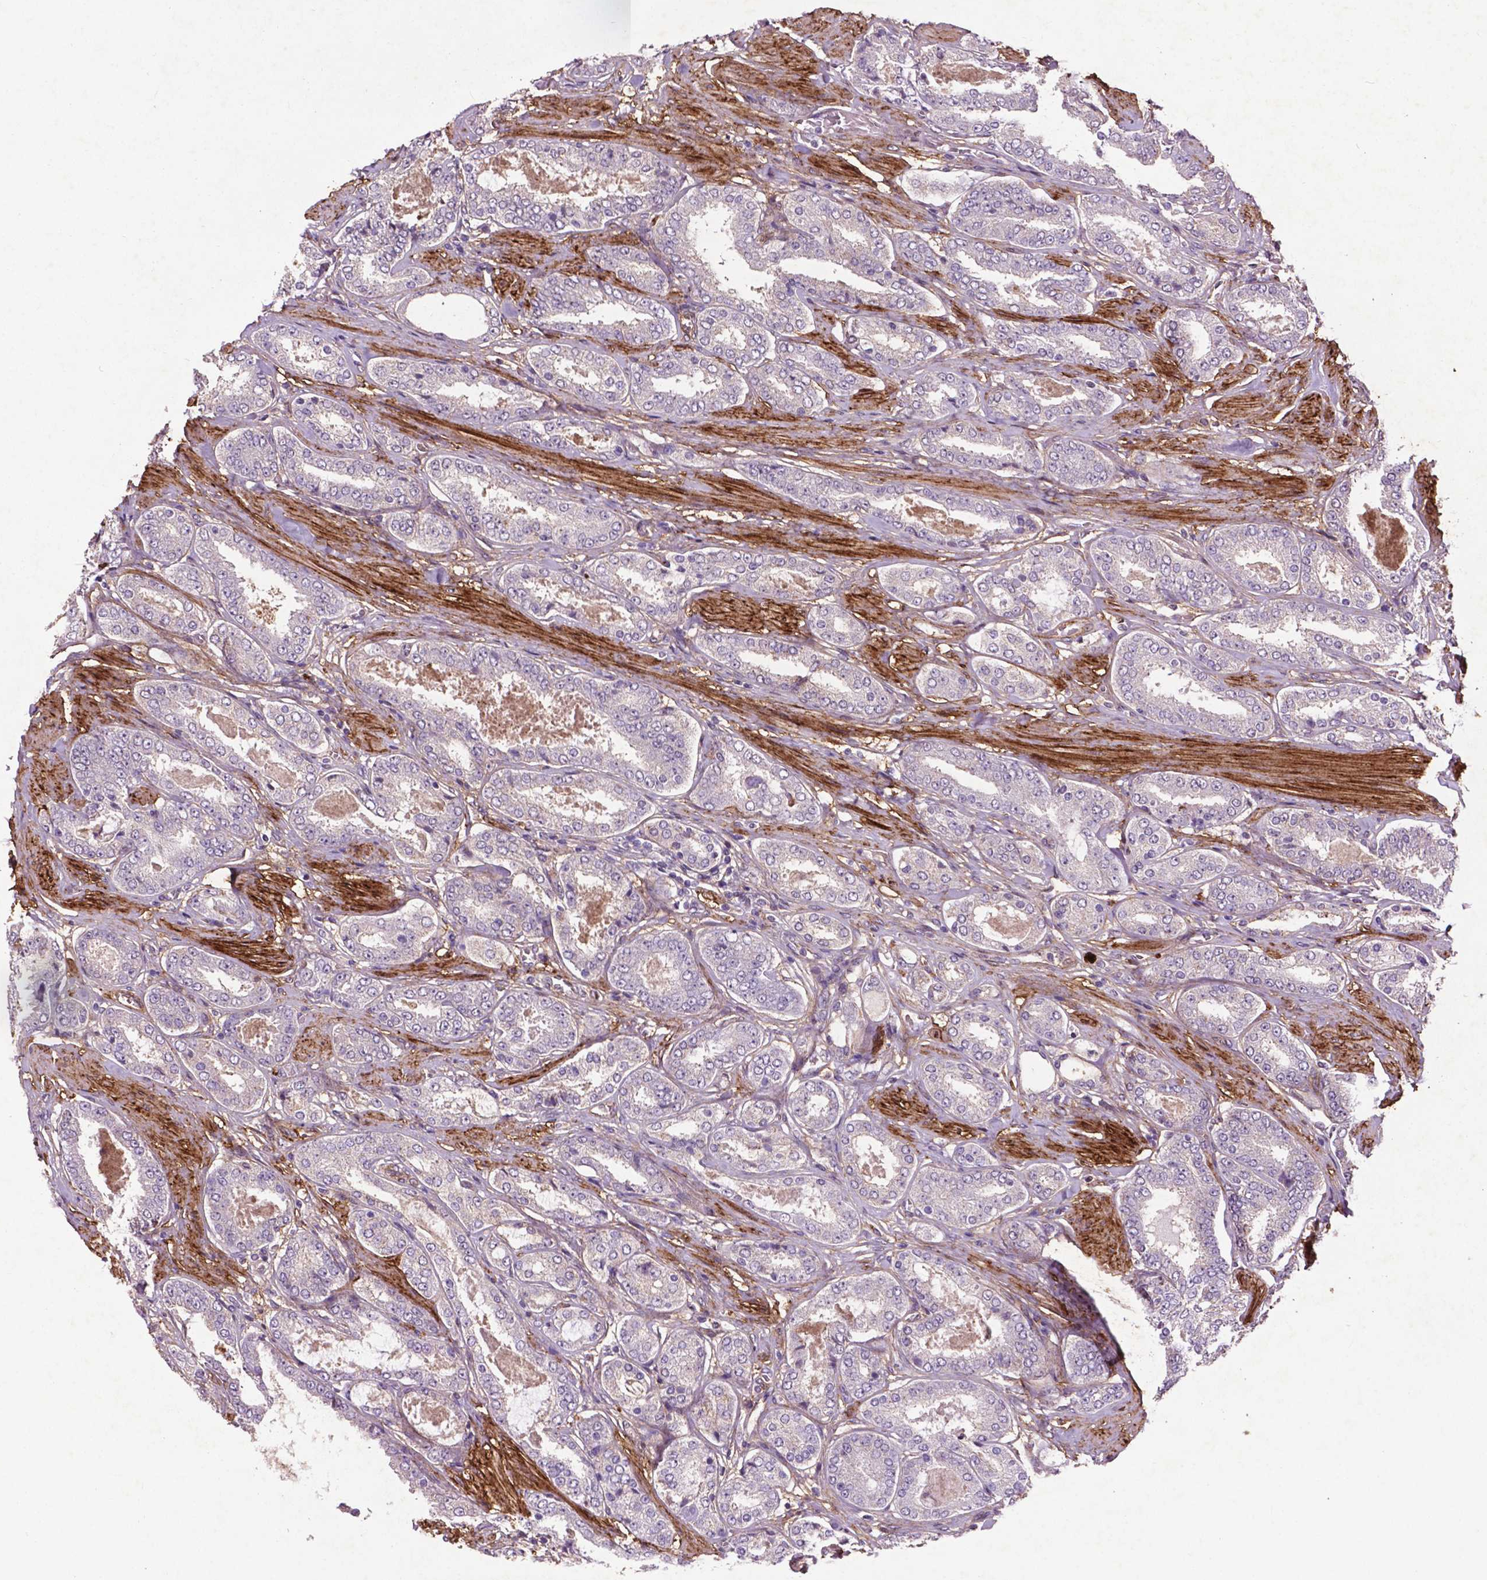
{"staining": {"intensity": "weak", "quantity": "25%-75%", "location": "cytoplasmic/membranous"}, "tissue": "prostate cancer", "cell_type": "Tumor cells", "image_type": "cancer", "snomed": [{"axis": "morphology", "description": "Adenocarcinoma, High grade"}, {"axis": "topography", "description": "Prostate"}], "caption": "Immunohistochemical staining of prostate cancer (adenocarcinoma (high-grade)) exhibits low levels of weak cytoplasmic/membranous expression in approximately 25%-75% of tumor cells.", "gene": "RRAS", "patient": {"sex": "male", "age": 63}}